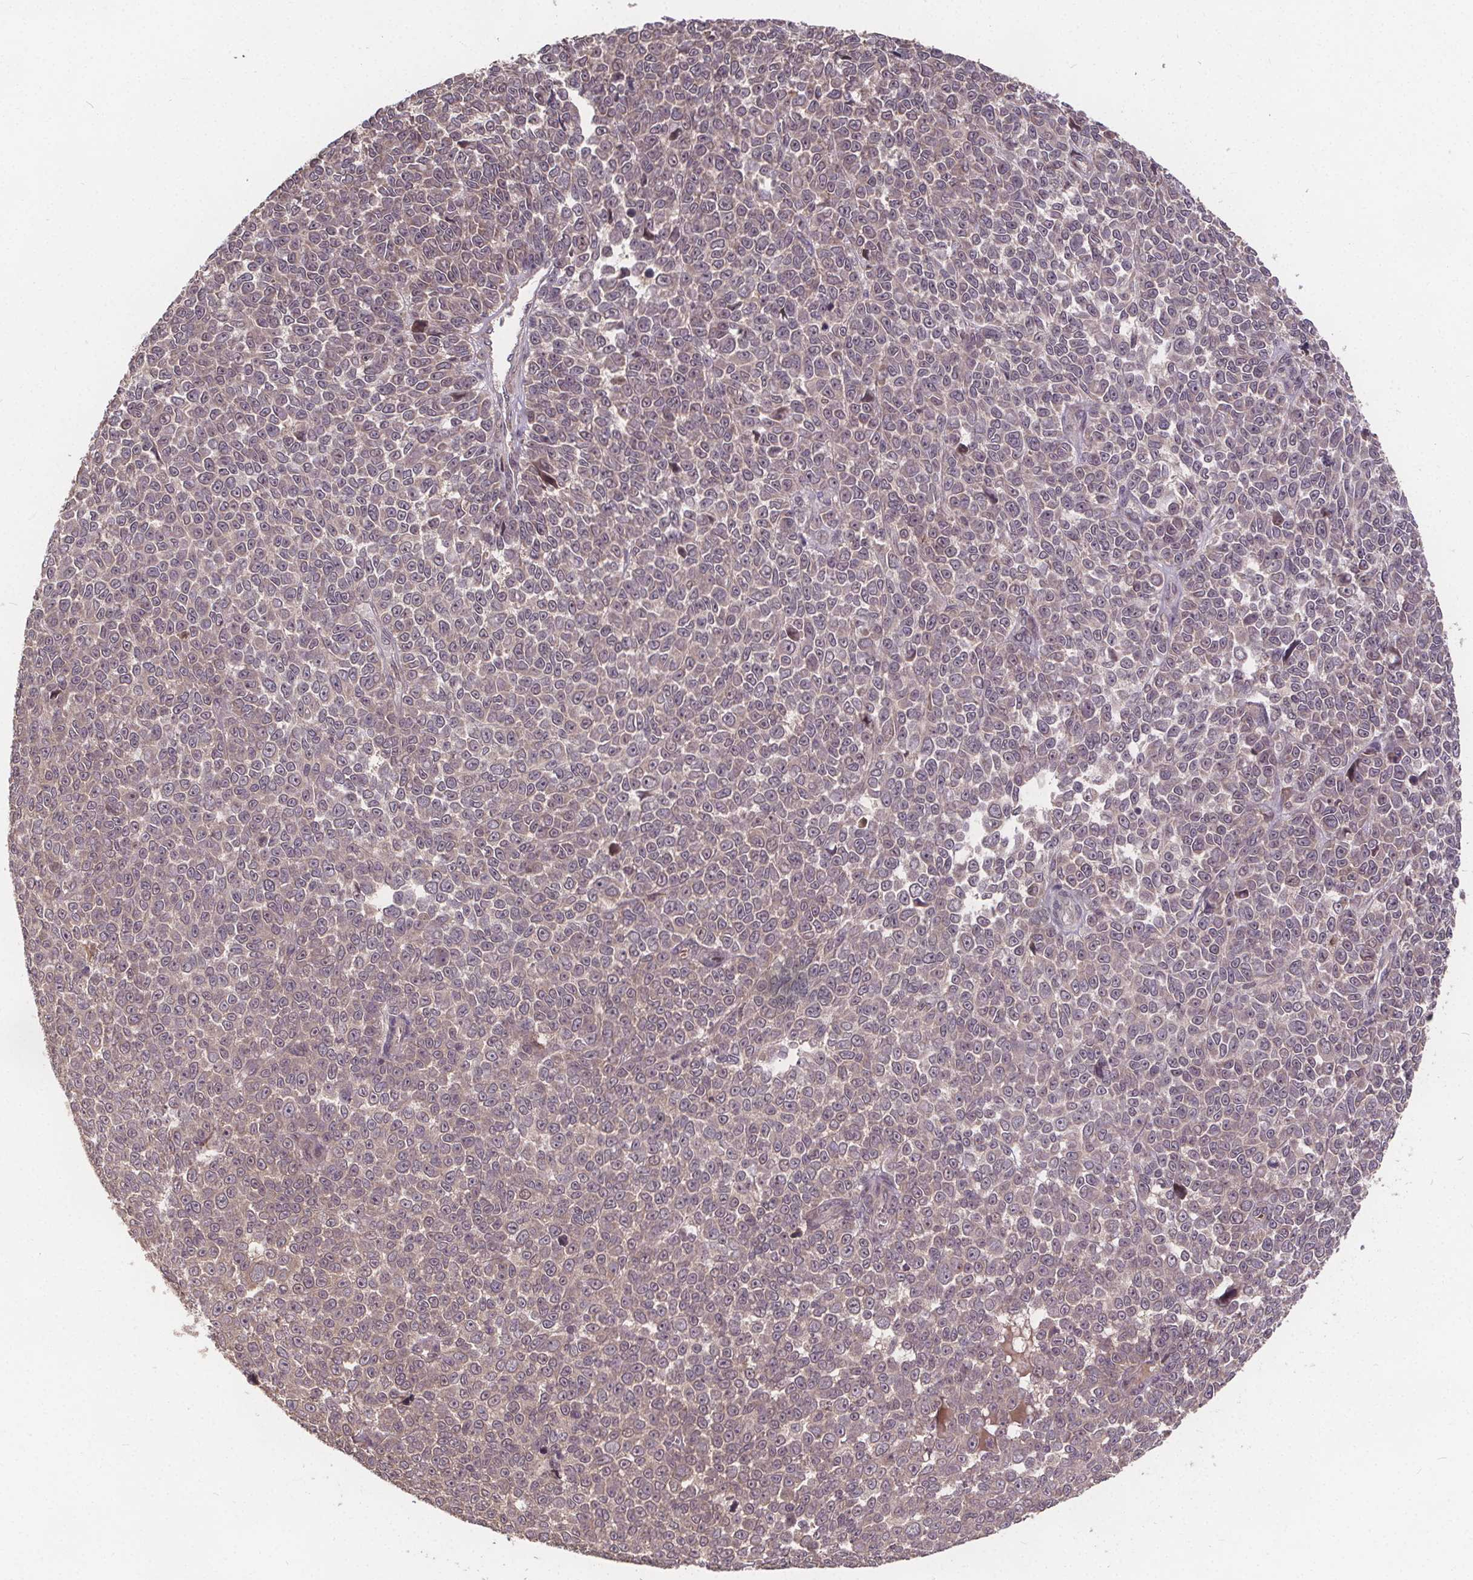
{"staining": {"intensity": "weak", "quantity": "<25%", "location": "cytoplasmic/membranous"}, "tissue": "melanoma", "cell_type": "Tumor cells", "image_type": "cancer", "snomed": [{"axis": "morphology", "description": "Malignant melanoma, NOS"}, {"axis": "topography", "description": "Skin"}], "caption": "IHC of malignant melanoma exhibits no staining in tumor cells.", "gene": "USP9X", "patient": {"sex": "female", "age": 95}}